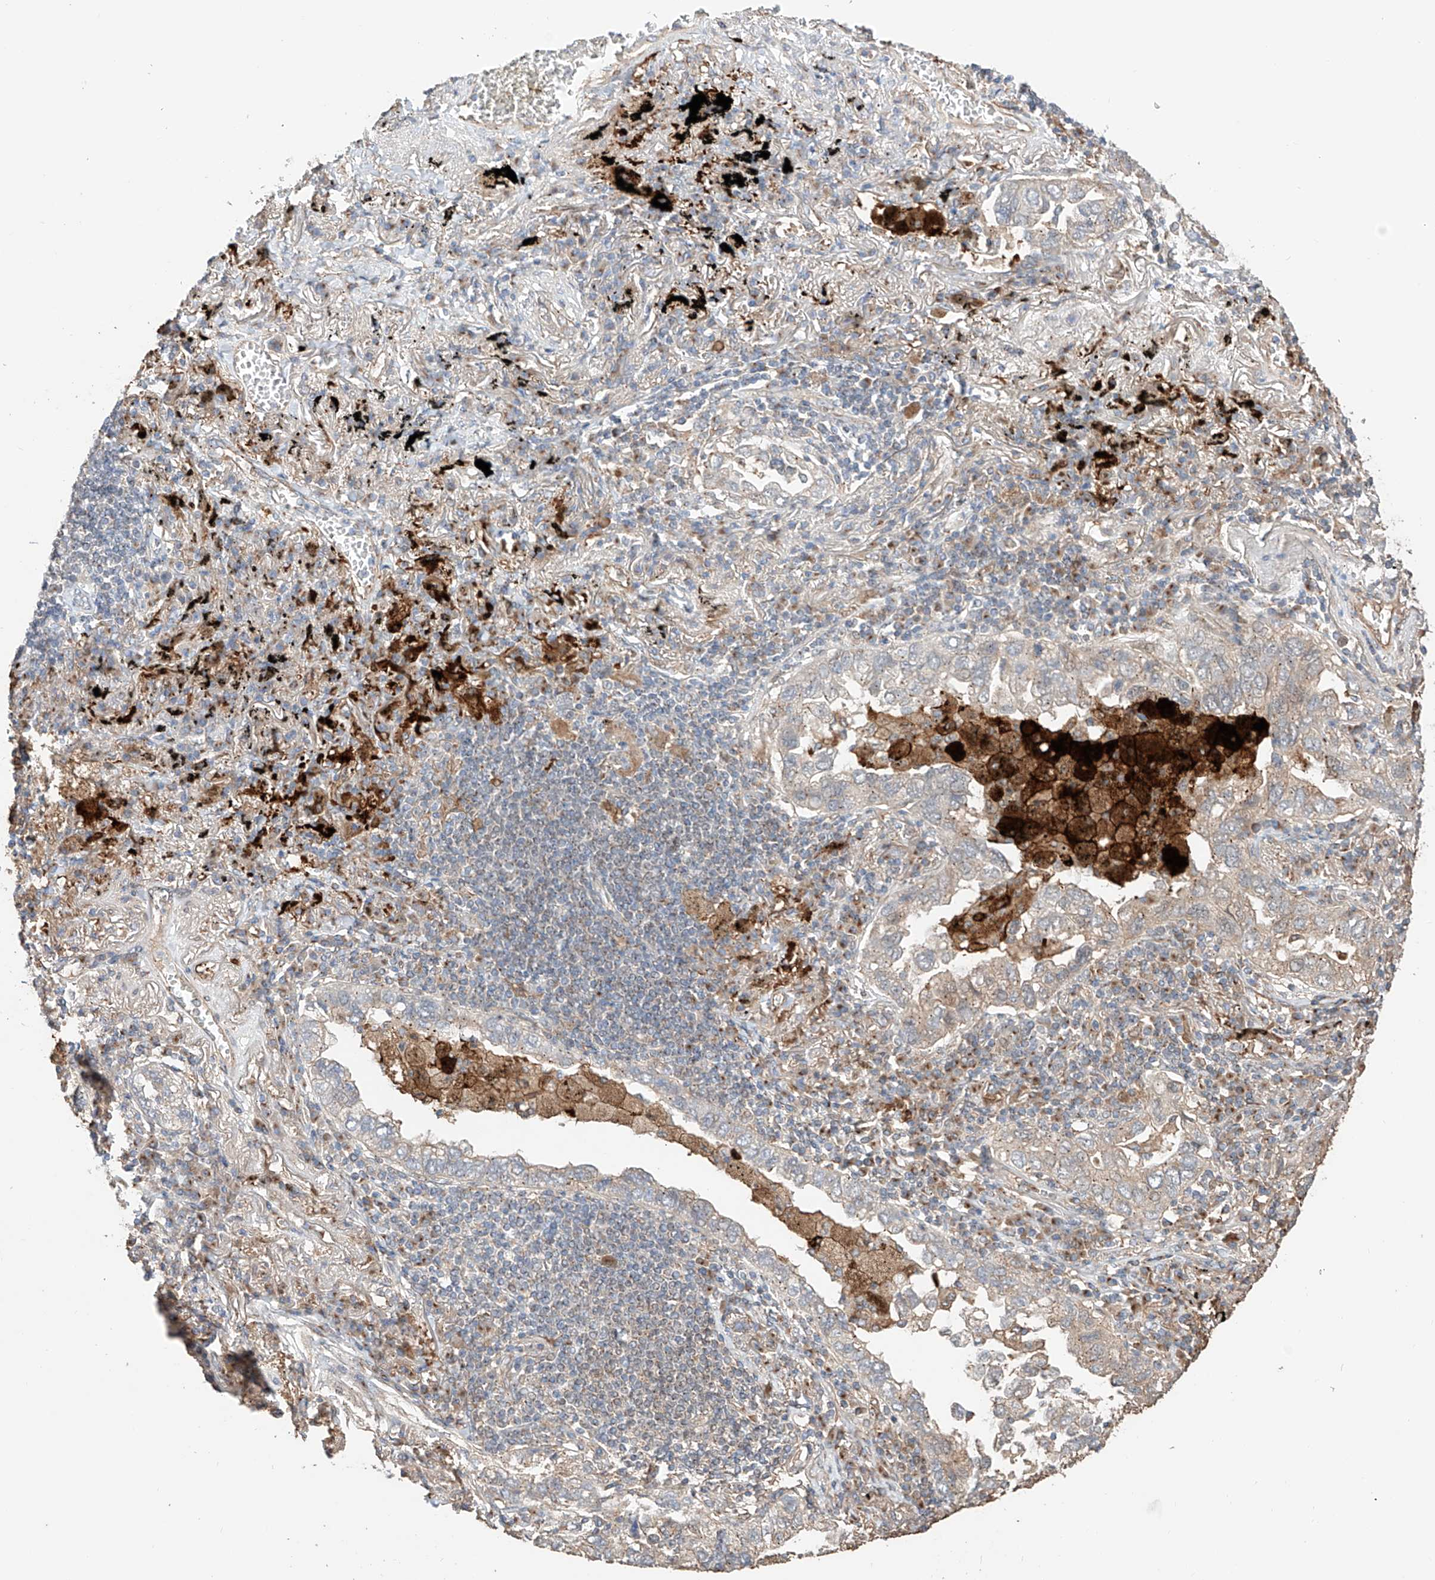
{"staining": {"intensity": "weak", "quantity": "<25%", "location": "cytoplasmic/membranous"}, "tissue": "lung cancer", "cell_type": "Tumor cells", "image_type": "cancer", "snomed": [{"axis": "morphology", "description": "Adenocarcinoma, NOS"}, {"axis": "topography", "description": "Lung"}], "caption": "Photomicrograph shows no protein staining in tumor cells of lung cancer tissue.", "gene": "MOSPD1", "patient": {"sex": "male", "age": 65}}